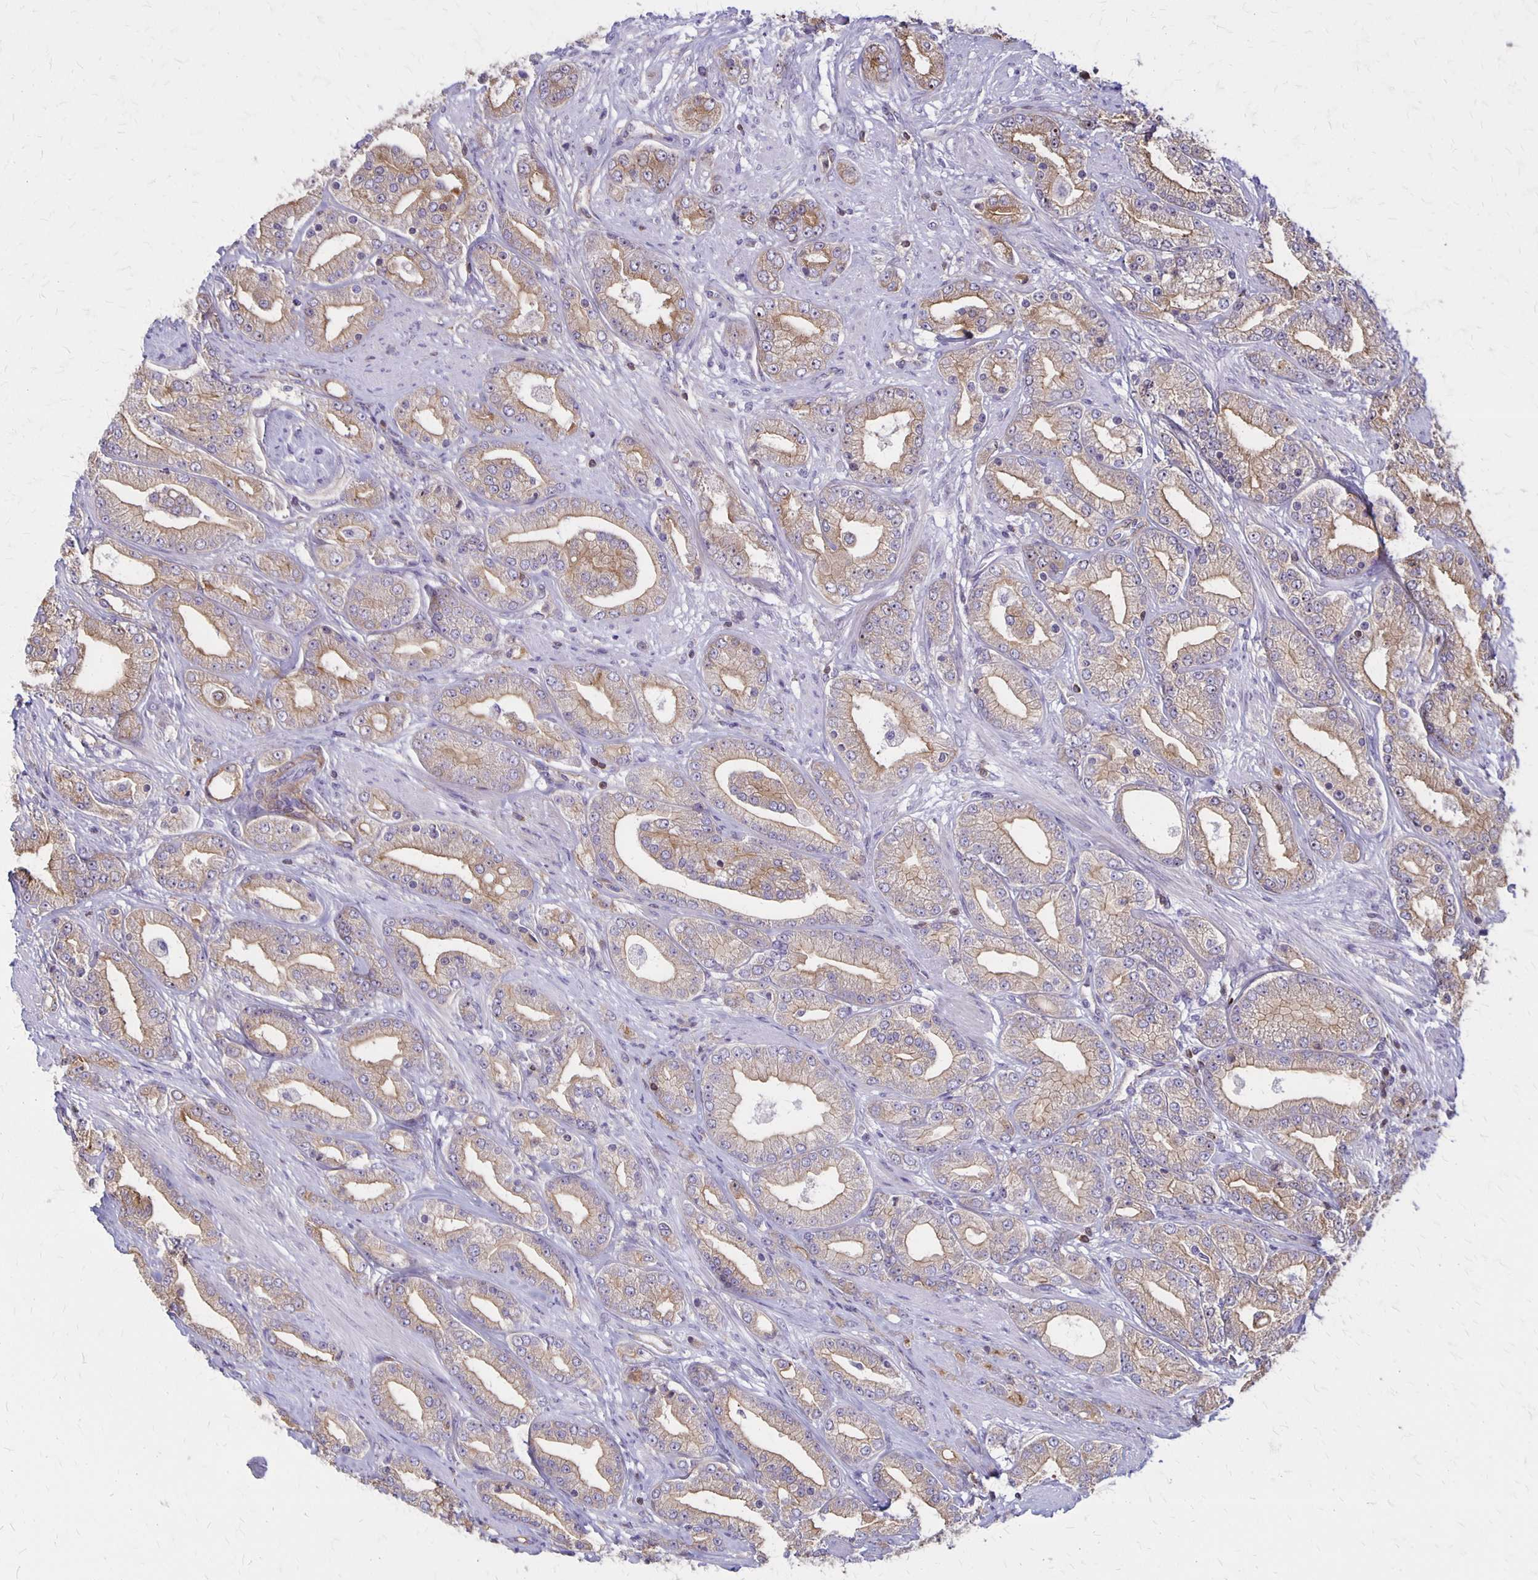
{"staining": {"intensity": "moderate", "quantity": "25%-75%", "location": "cytoplasmic/membranous"}, "tissue": "prostate cancer", "cell_type": "Tumor cells", "image_type": "cancer", "snomed": [{"axis": "morphology", "description": "Adenocarcinoma, High grade"}, {"axis": "topography", "description": "Prostate"}], "caption": "Immunohistochemistry (DAB) staining of human prostate cancer shows moderate cytoplasmic/membranous protein positivity in about 25%-75% of tumor cells. (Stains: DAB (3,3'-diaminobenzidine) in brown, nuclei in blue, Microscopy: brightfield microscopy at high magnification).", "gene": "SEPTIN5", "patient": {"sex": "male", "age": 67}}